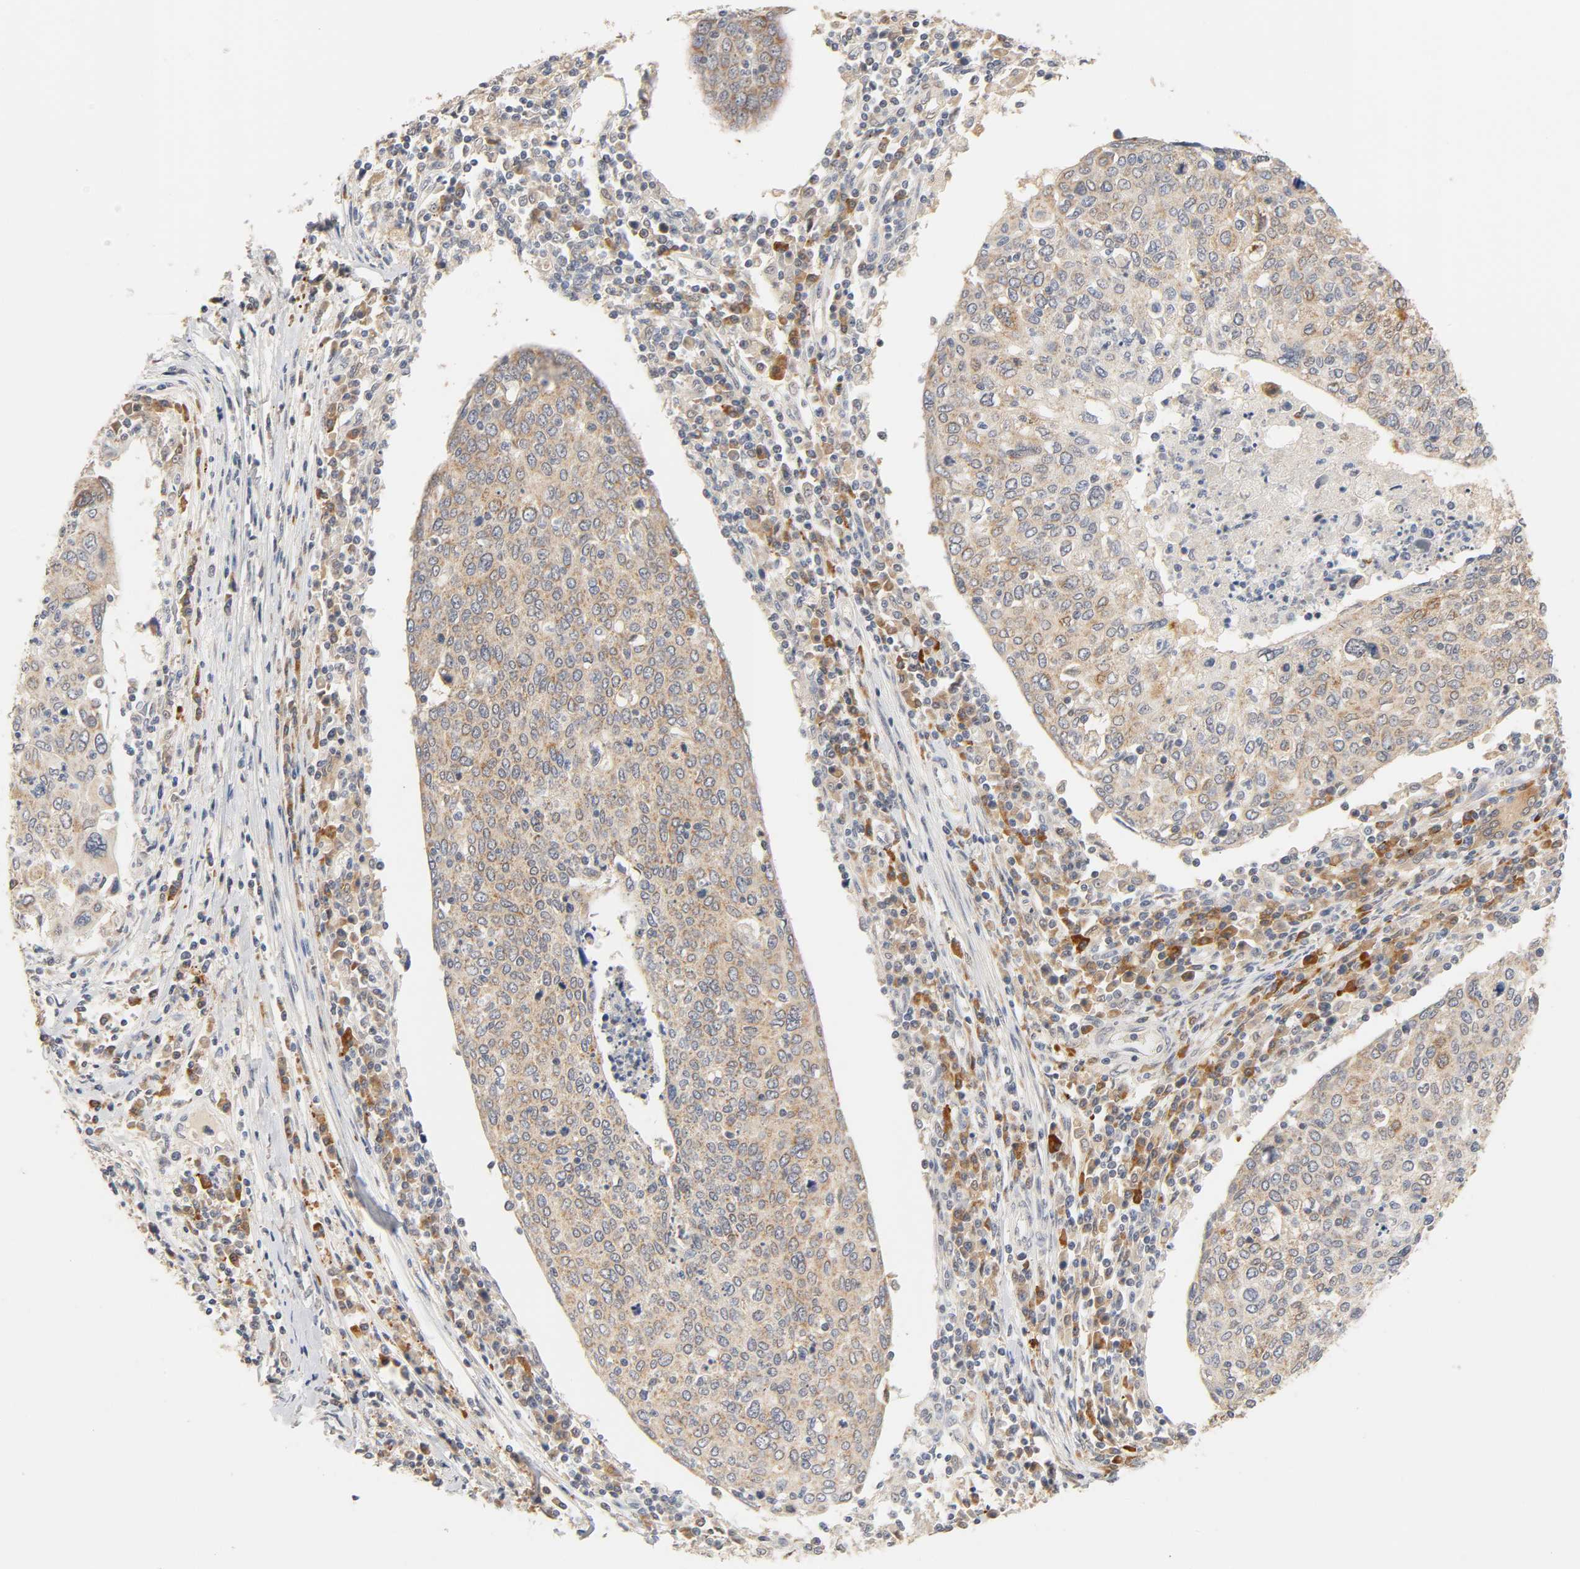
{"staining": {"intensity": "moderate", "quantity": ">75%", "location": "cytoplasmic/membranous"}, "tissue": "cervical cancer", "cell_type": "Tumor cells", "image_type": "cancer", "snomed": [{"axis": "morphology", "description": "Squamous cell carcinoma, NOS"}, {"axis": "topography", "description": "Cervix"}], "caption": "Approximately >75% of tumor cells in squamous cell carcinoma (cervical) reveal moderate cytoplasmic/membranous protein staining as visualized by brown immunohistochemical staining.", "gene": "GSTZ1", "patient": {"sex": "female", "age": 40}}